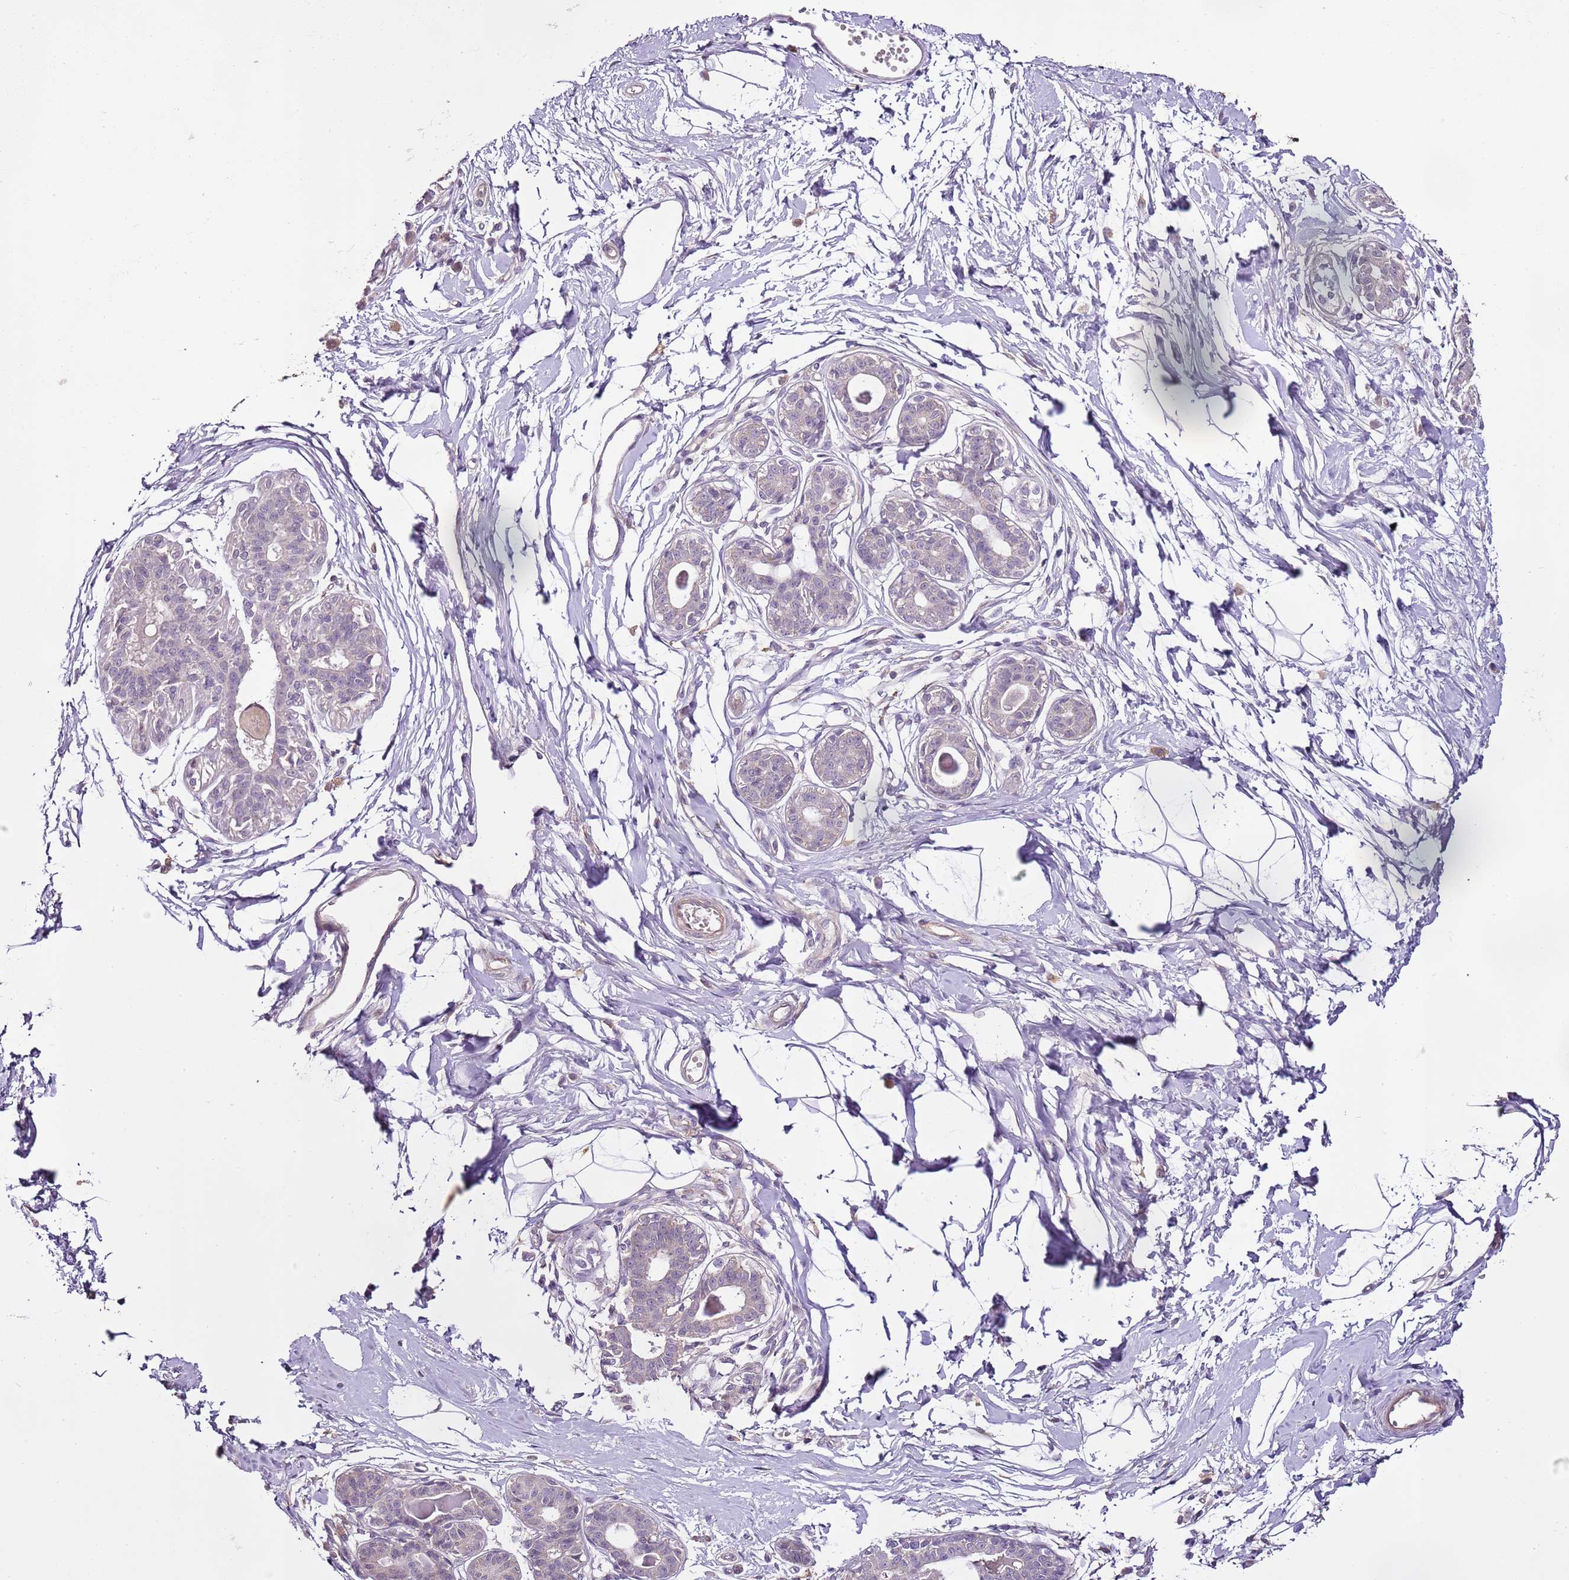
{"staining": {"intensity": "negative", "quantity": "none", "location": "none"}, "tissue": "breast", "cell_type": "Adipocytes", "image_type": "normal", "snomed": [{"axis": "morphology", "description": "Normal tissue, NOS"}, {"axis": "topography", "description": "Breast"}], "caption": "The IHC image has no significant staining in adipocytes of breast. Nuclei are stained in blue.", "gene": "CMKLR1", "patient": {"sex": "female", "age": 45}}